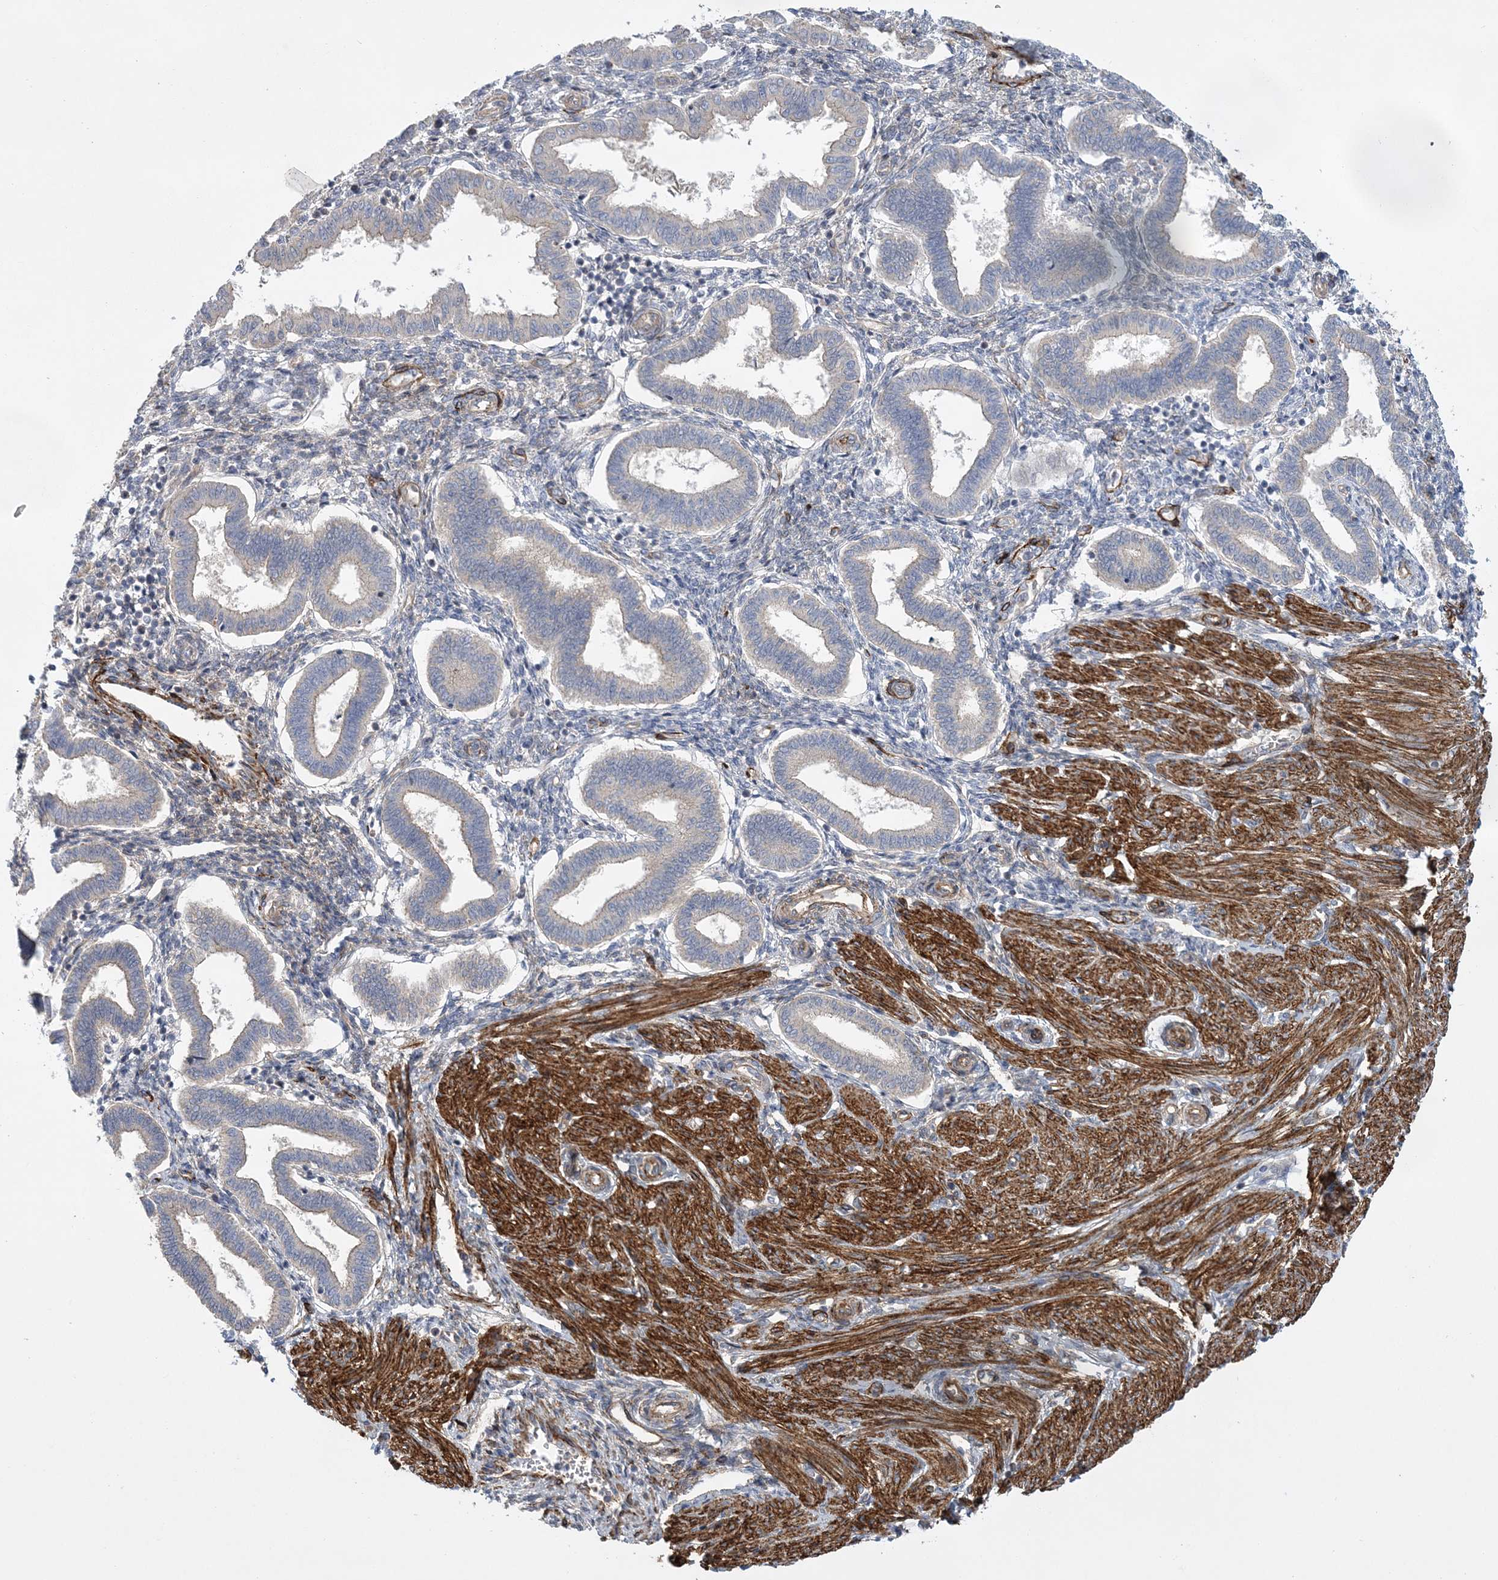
{"staining": {"intensity": "negative", "quantity": "none", "location": "none"}, "tissue": "endometrium", "cell_type": "Cells in endometrial stroma", "image_type": "normal", "snomed": [{"axis": "morphology", "description": "Normal tissue, NOS"}, {"axis": "topography", "description": "Endometrium"}], "caption": "Cells in endometrial stroma show no significant protein staining in normal endometrium. (DAB (3,3'-diaminobenzidine) IHC, high magnification).", "gene": "CALN1", "patient": {"sex": "female", "age": 24}}